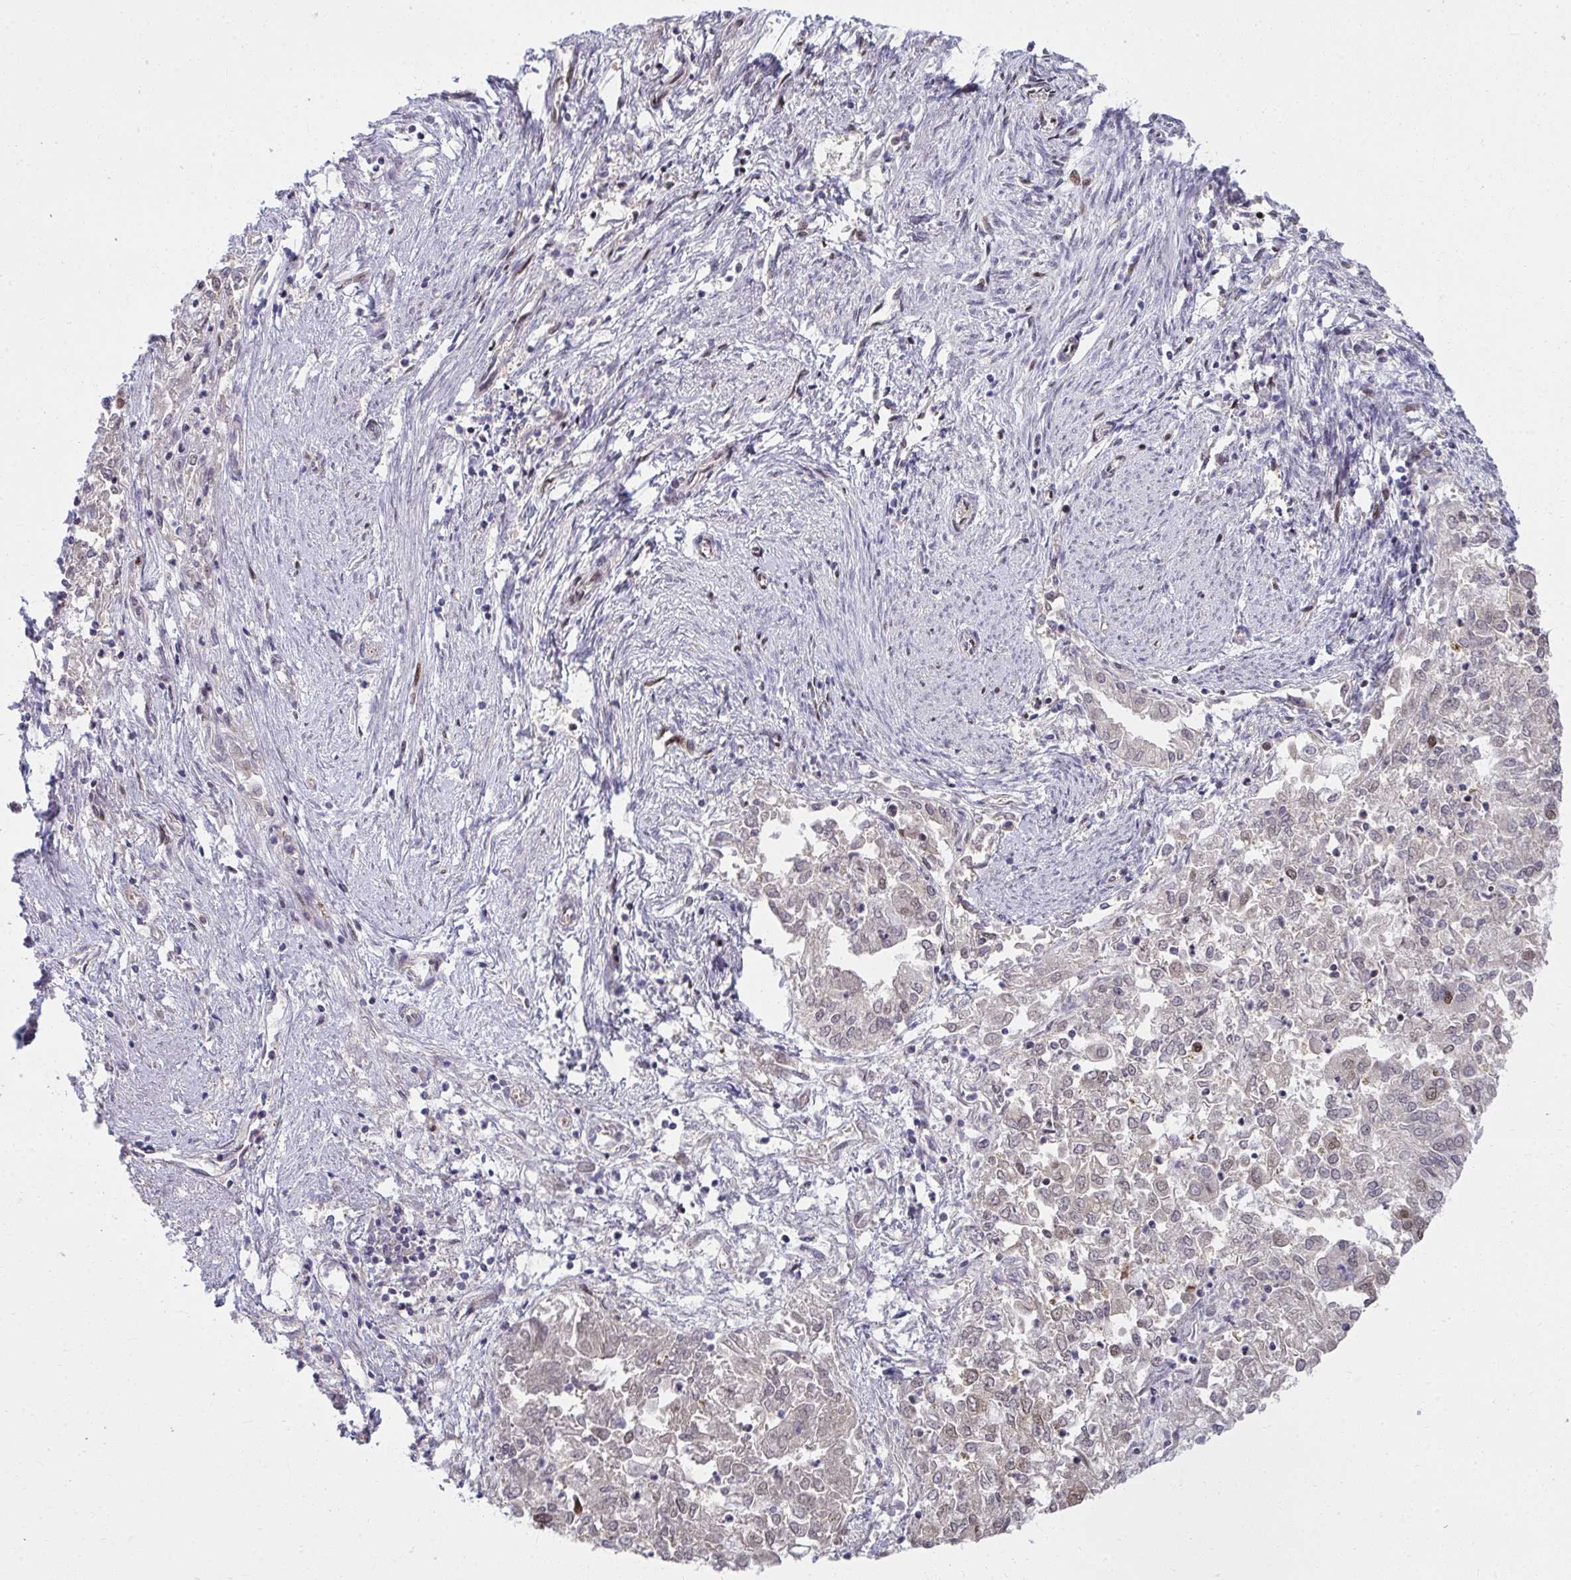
{"staining": {"intensity": "weak", "quantity": "<25%", "location": "nuclear"}, "tissue": "endometrial cancer", "cell_type": "Tumor cells", "image_type": "cancer", "snomed": [{"axis": "morphology", "description": "Adenocarcinoma, NOS"}, {"axis": "topography", "description": "Endometrium"}], "caption": "Tumor cells are negative for protein expression in human endometrial cancer.", "gene": "PIGY", "patient": {"sex": "female", "age": 57}}